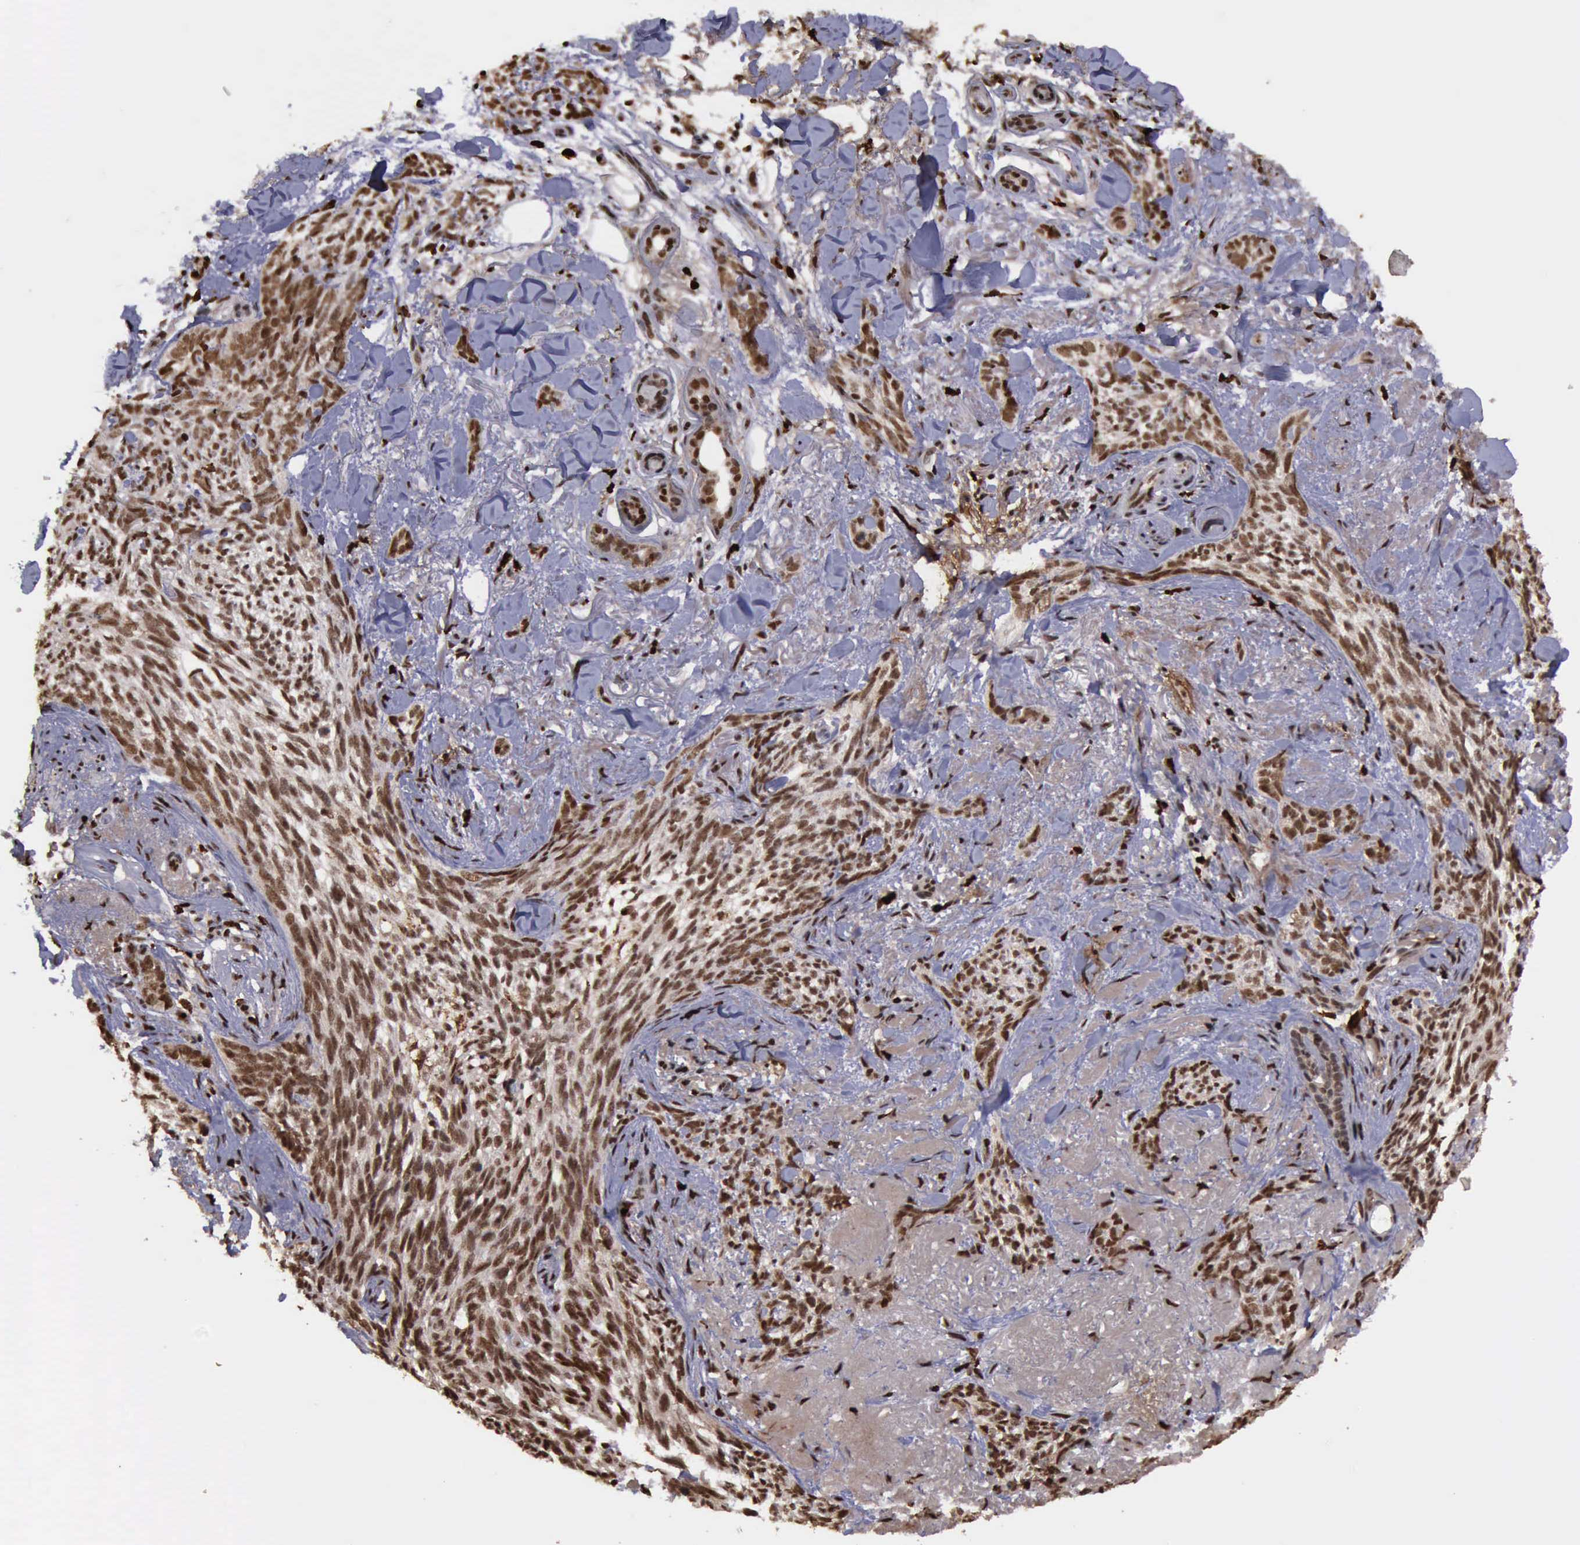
{"staining": {"intensity": "strong", "quantity": ">75%", "location": "nuclear"}, "tissue": "skin cancer", "cell_type": "Tumor cells", "image_type": "cancer", "snomed": [{"axis": "morphology", "description": "Basal cell carcinoma"}, {"axis": "topography", "description": "Skin"}], "caption": "Basal cell carcinoma (skin) stained with immunohistochemistry reveals strong nuclear positivity in approximately >75% of tumor cells.", "gene": "TRMT2A", "patient": {"sex": "female", "age": 81}}